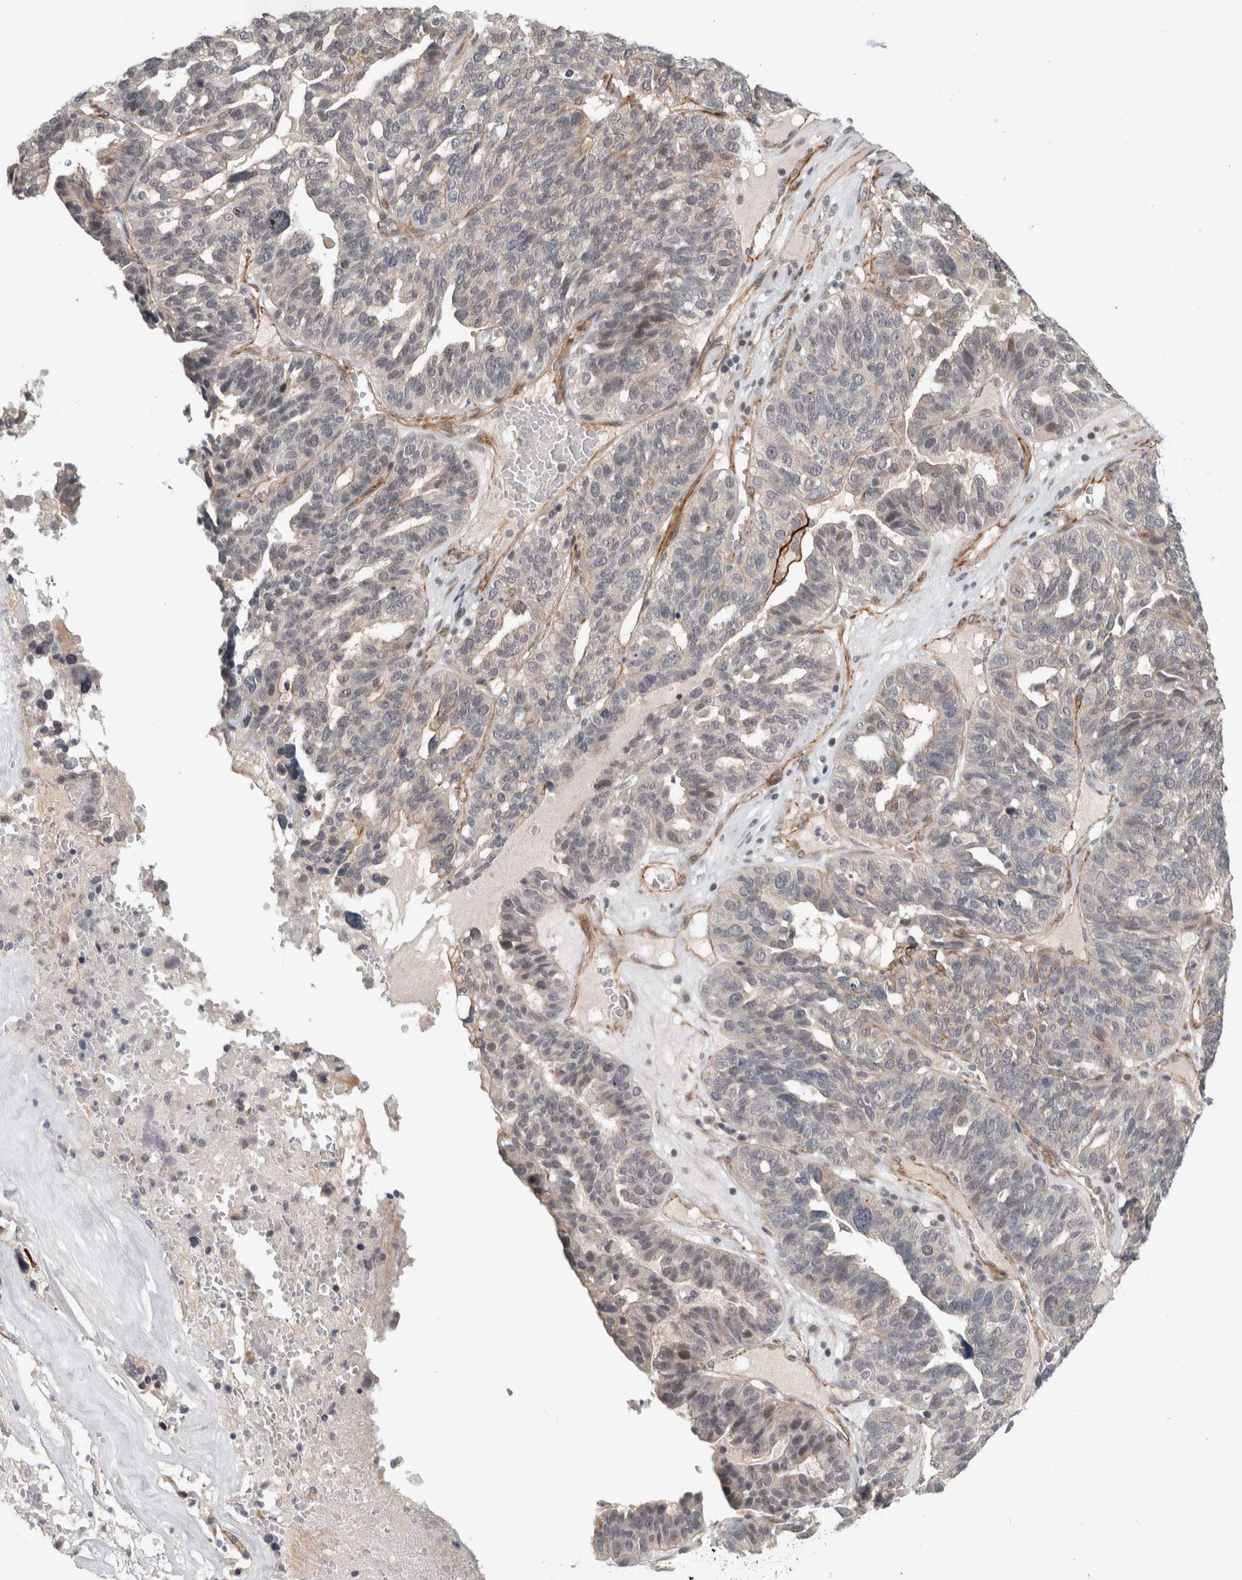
{"staining": {"intensity": "weak", "quantity": "<25%", "location": "cytoplasmic/membranous"}, "tissue": "ovarian cancer", "cell_type": "Tumor cells", "image_type": "cancer", "snomed": [{"axis": "morphology", "description": "Cystadenocarcinoma, serous, NOS"}, {"axis": "topography", "description": "Ovary"}], "caption": "A micrograph of ovarian cancer stained for a protein exhibits no brown staining in tumor cells. Brightfield microscopy of immunohistochemistry (IHC) stained with DAB (3,3'-diaminobenzidine) (brown) and hematoxylin (blue), captured at high magnification.", "gene": "CRISPLD1", "patient": {"sex": "female", "age": 59}}